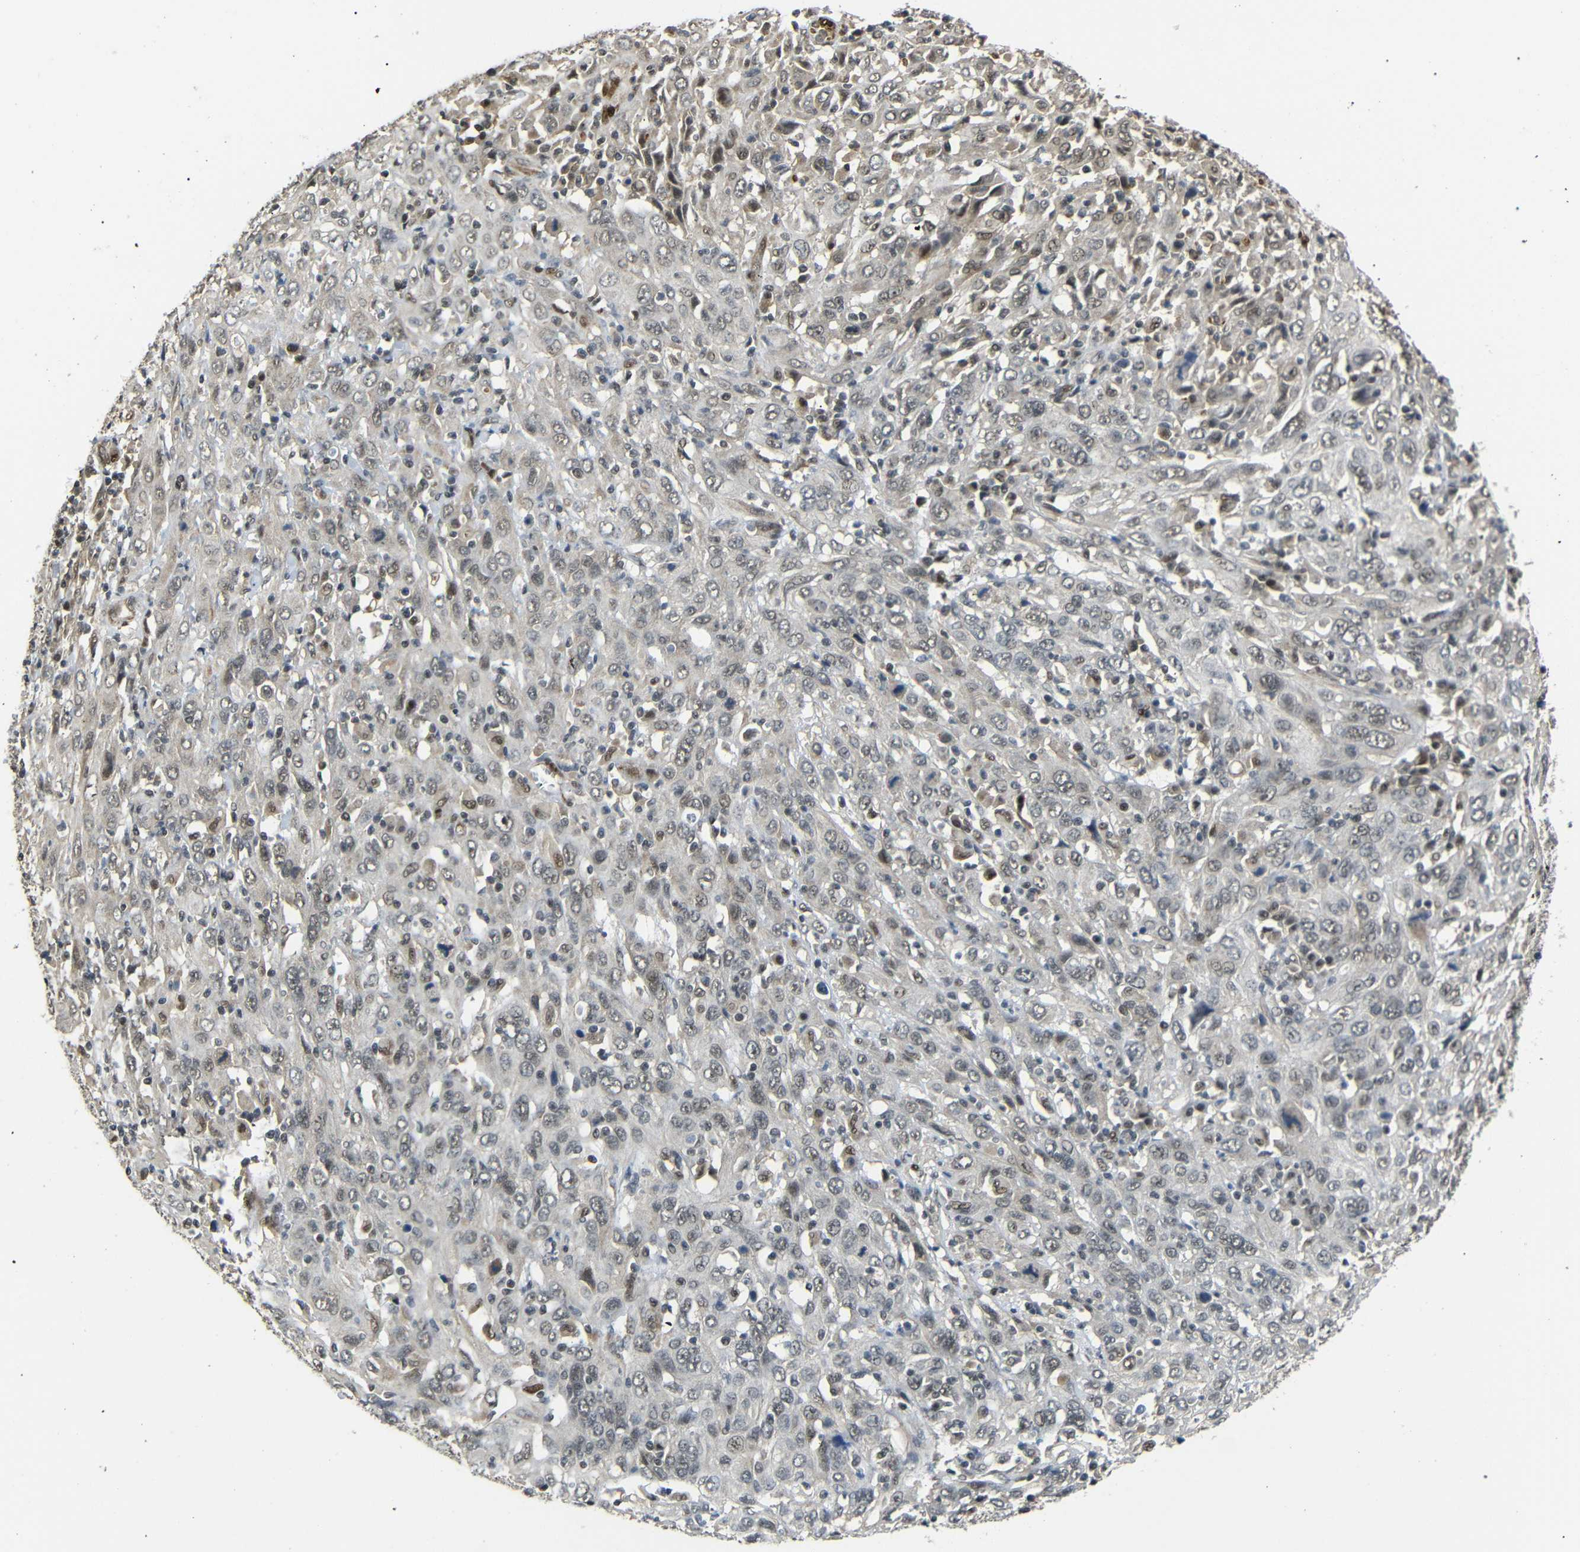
{"staining": {"intensity": "moderate", "quantity": ">75%", "location": "cytoplasmic/membranous,nuclear"}, "tissue": "cervical cancer", "cell_type": "Tumor cells", "image_type": "cancer", "snomed": [{"axis": "morphology", "description": "Squamous cell carcinoma, NOS"}, {"axis": "topography", "description": "Cervix"}], "caption": "An immunohistochemistry image of tumor tissue is shown. Protein staining in brown shows moderate cytoplasmic/membranous and nuclear positivity in squamous cell carcinoma (cervical) within tumor cells.", "gene": "TBX2", "patient": {"sex": "female", "age": 46}}